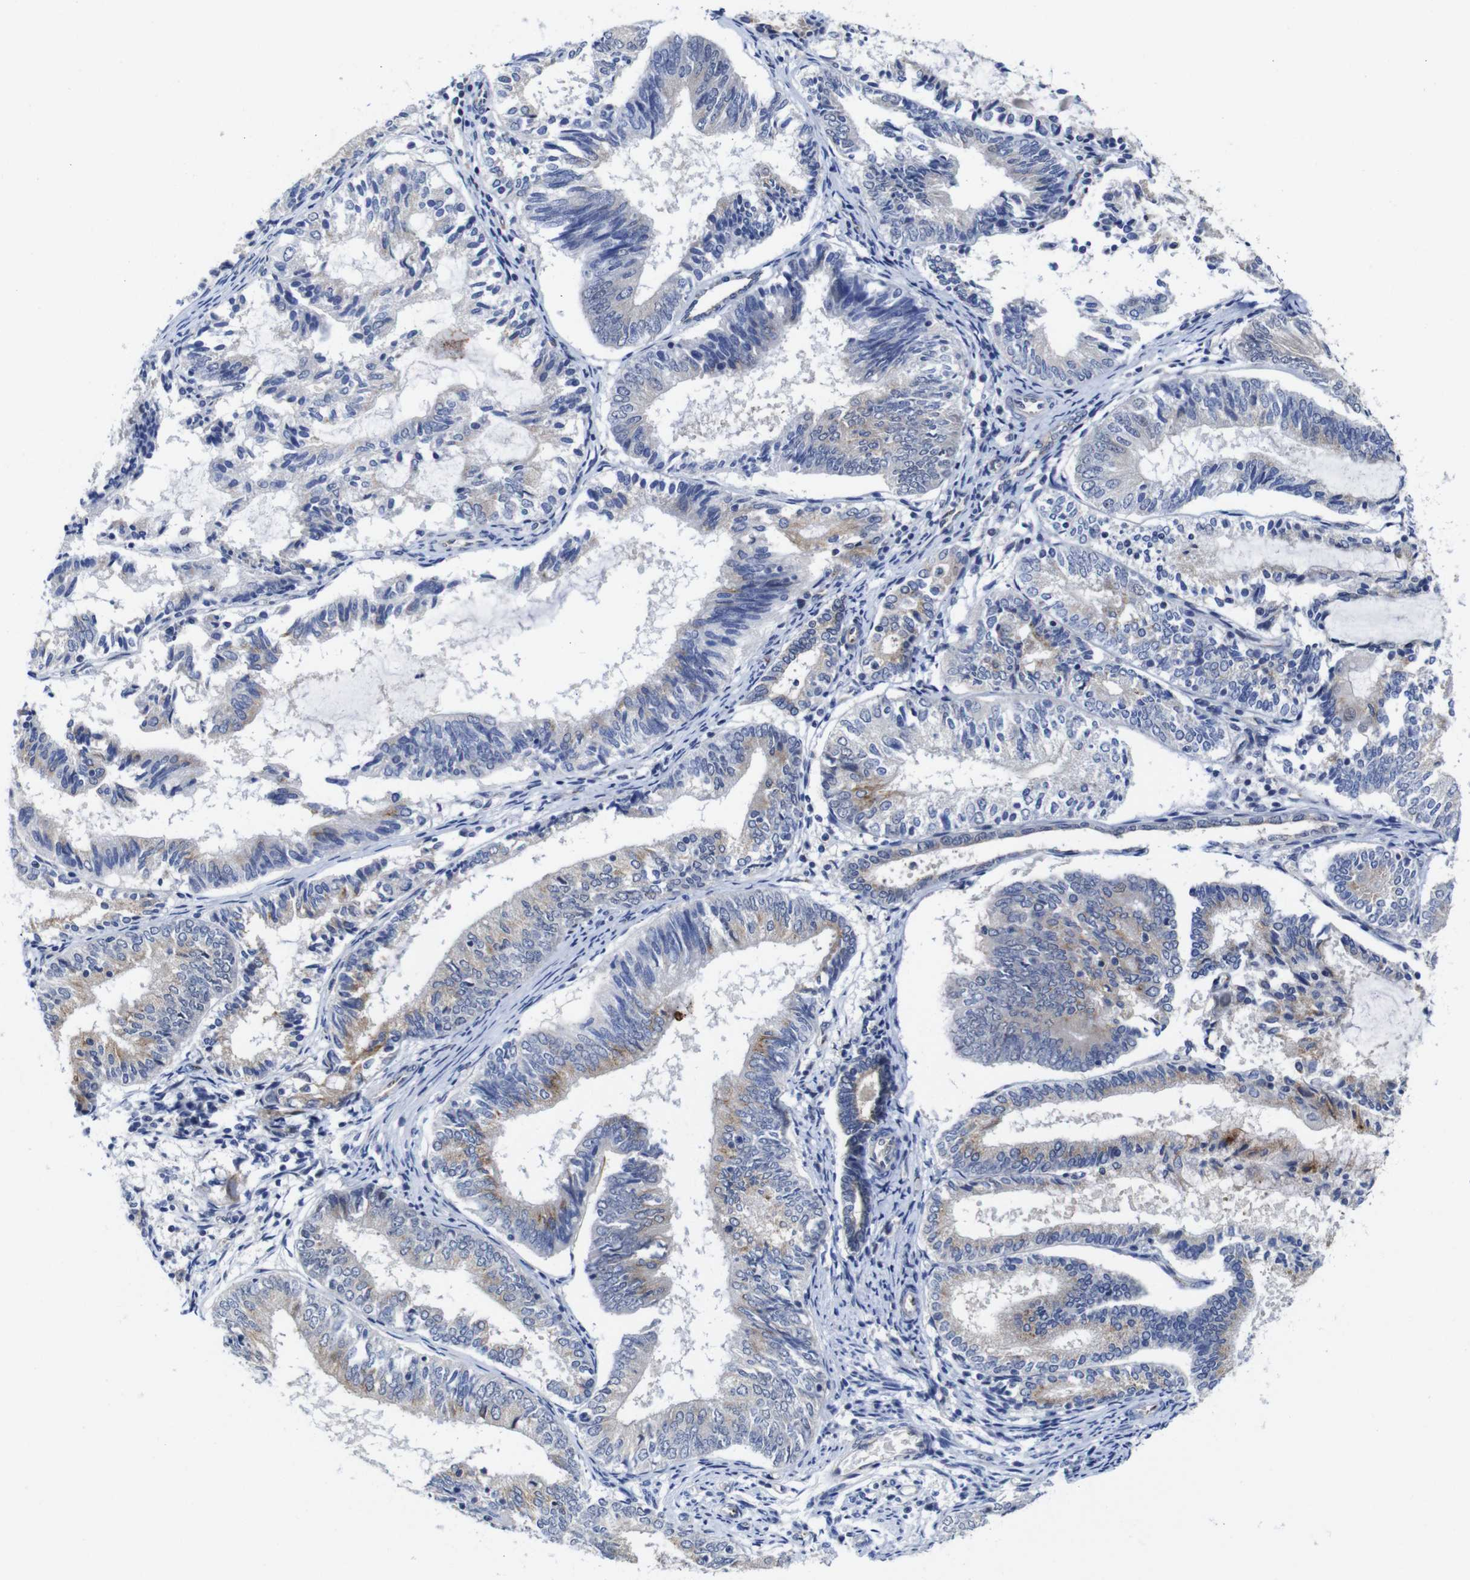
{"staining": {"intensity": "moderate", "quantity": "<25%", "location": "cytoplasmic/membranous"}, "tissue": "endometrial cancer", "cell_type": "Tumor cells", "image_type": "cancer", "snomed": [{"axis": "morphology", "description": "Adenocarcinoma, NOS"}, {"axis": "topography", "description": "Endometrium"}], "caption": "Endometrial cancer (adenocarcinoma) tissue shows moderate cytoplasmic/membranous staining in approximately <25% of tumor cells, visualized by immunohistochemistry.", "gene": "FURIN", "patient": {"sex": "female", "age": 81}}